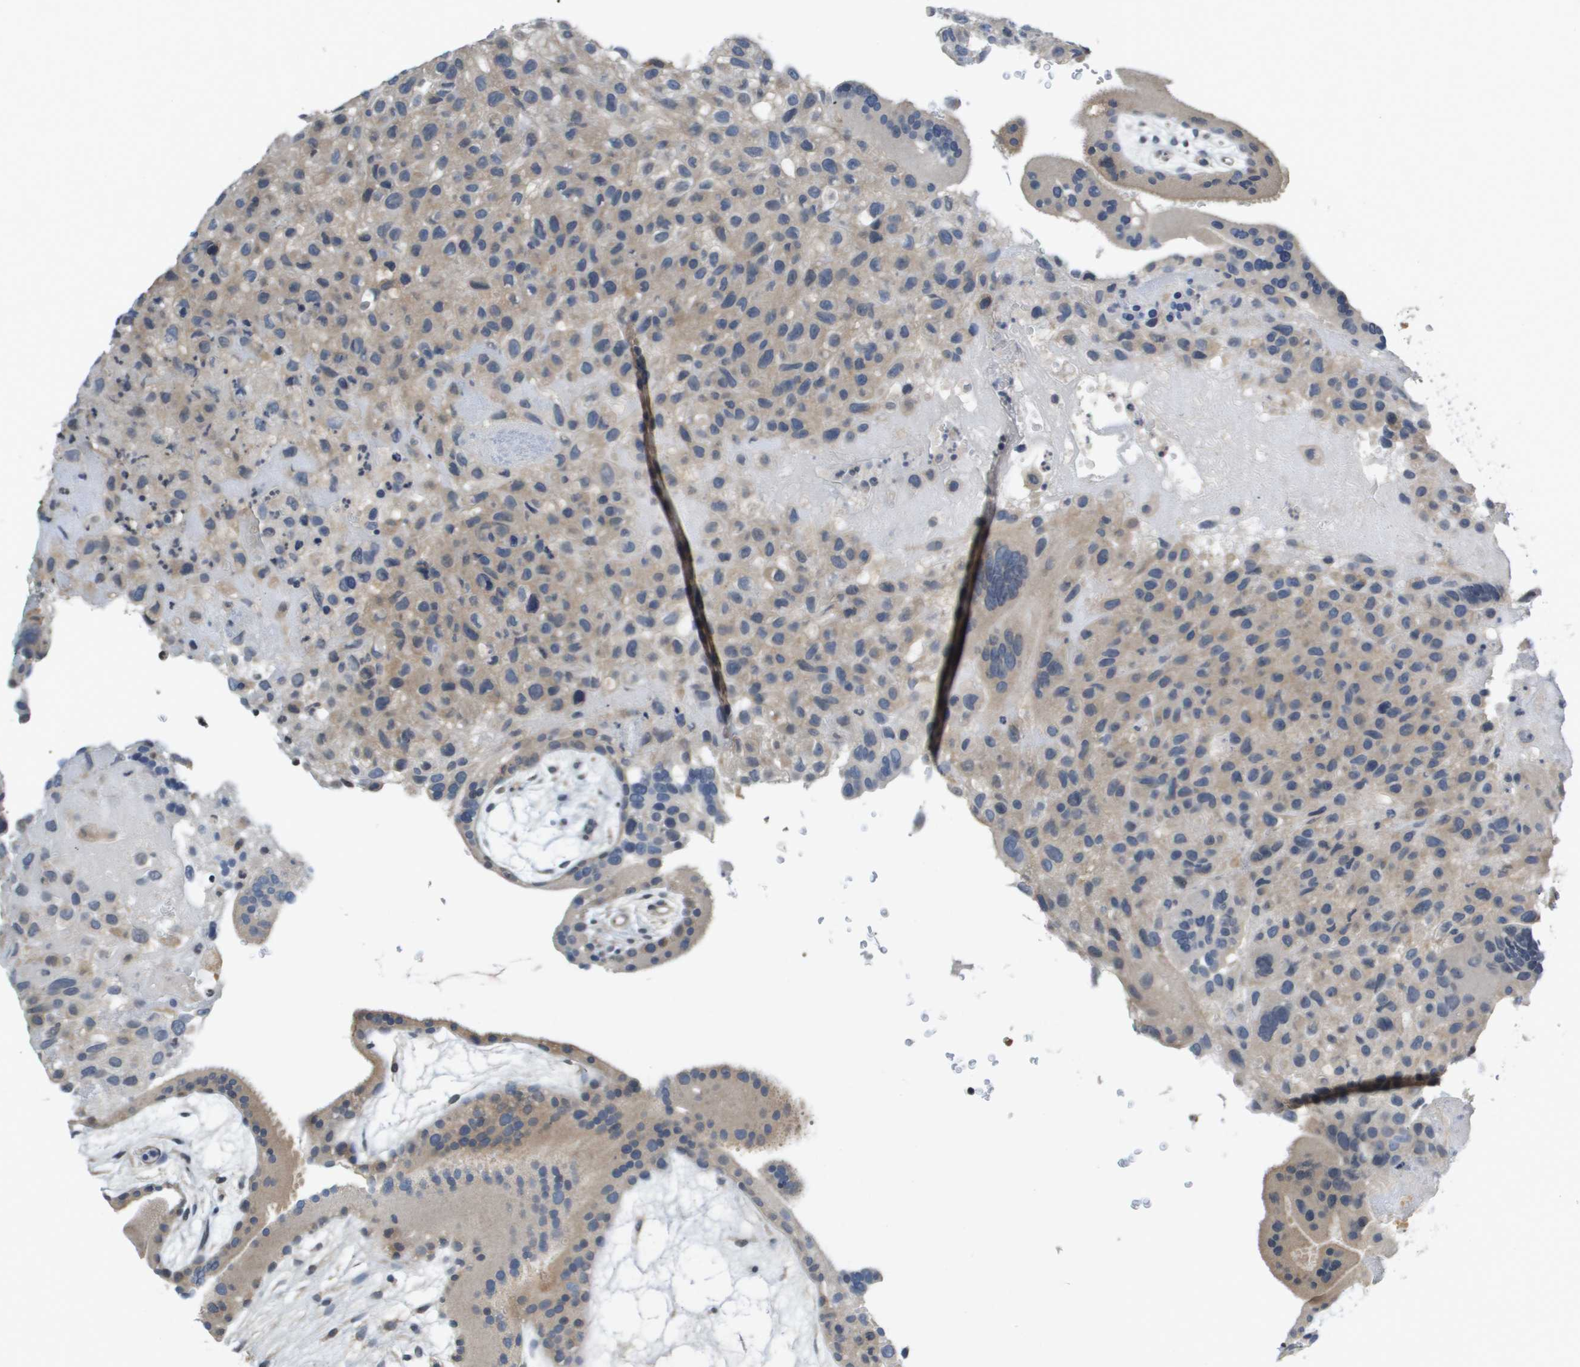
{"staining": {"intensity": "weak", "quantity": "25%-75%", "location": "cytoplasmic/membranous"}, "tissue": "placenta", "cell_type": "Trophoblastic cells", "image_type": "normal", "snomed": [{"axis": "morphology", "description": "Normal tissue, NOS"}, {"axis": "topography", "description": "Placenta"}], "caption": "Protein expression by IHC exhibits weak cytoplasmic/membranous expression in approximately 25%-75% of trophoblastic cells in benign placenta.", "gene": "CAPN11", "patient": {"sex": "female", "age": 19}}